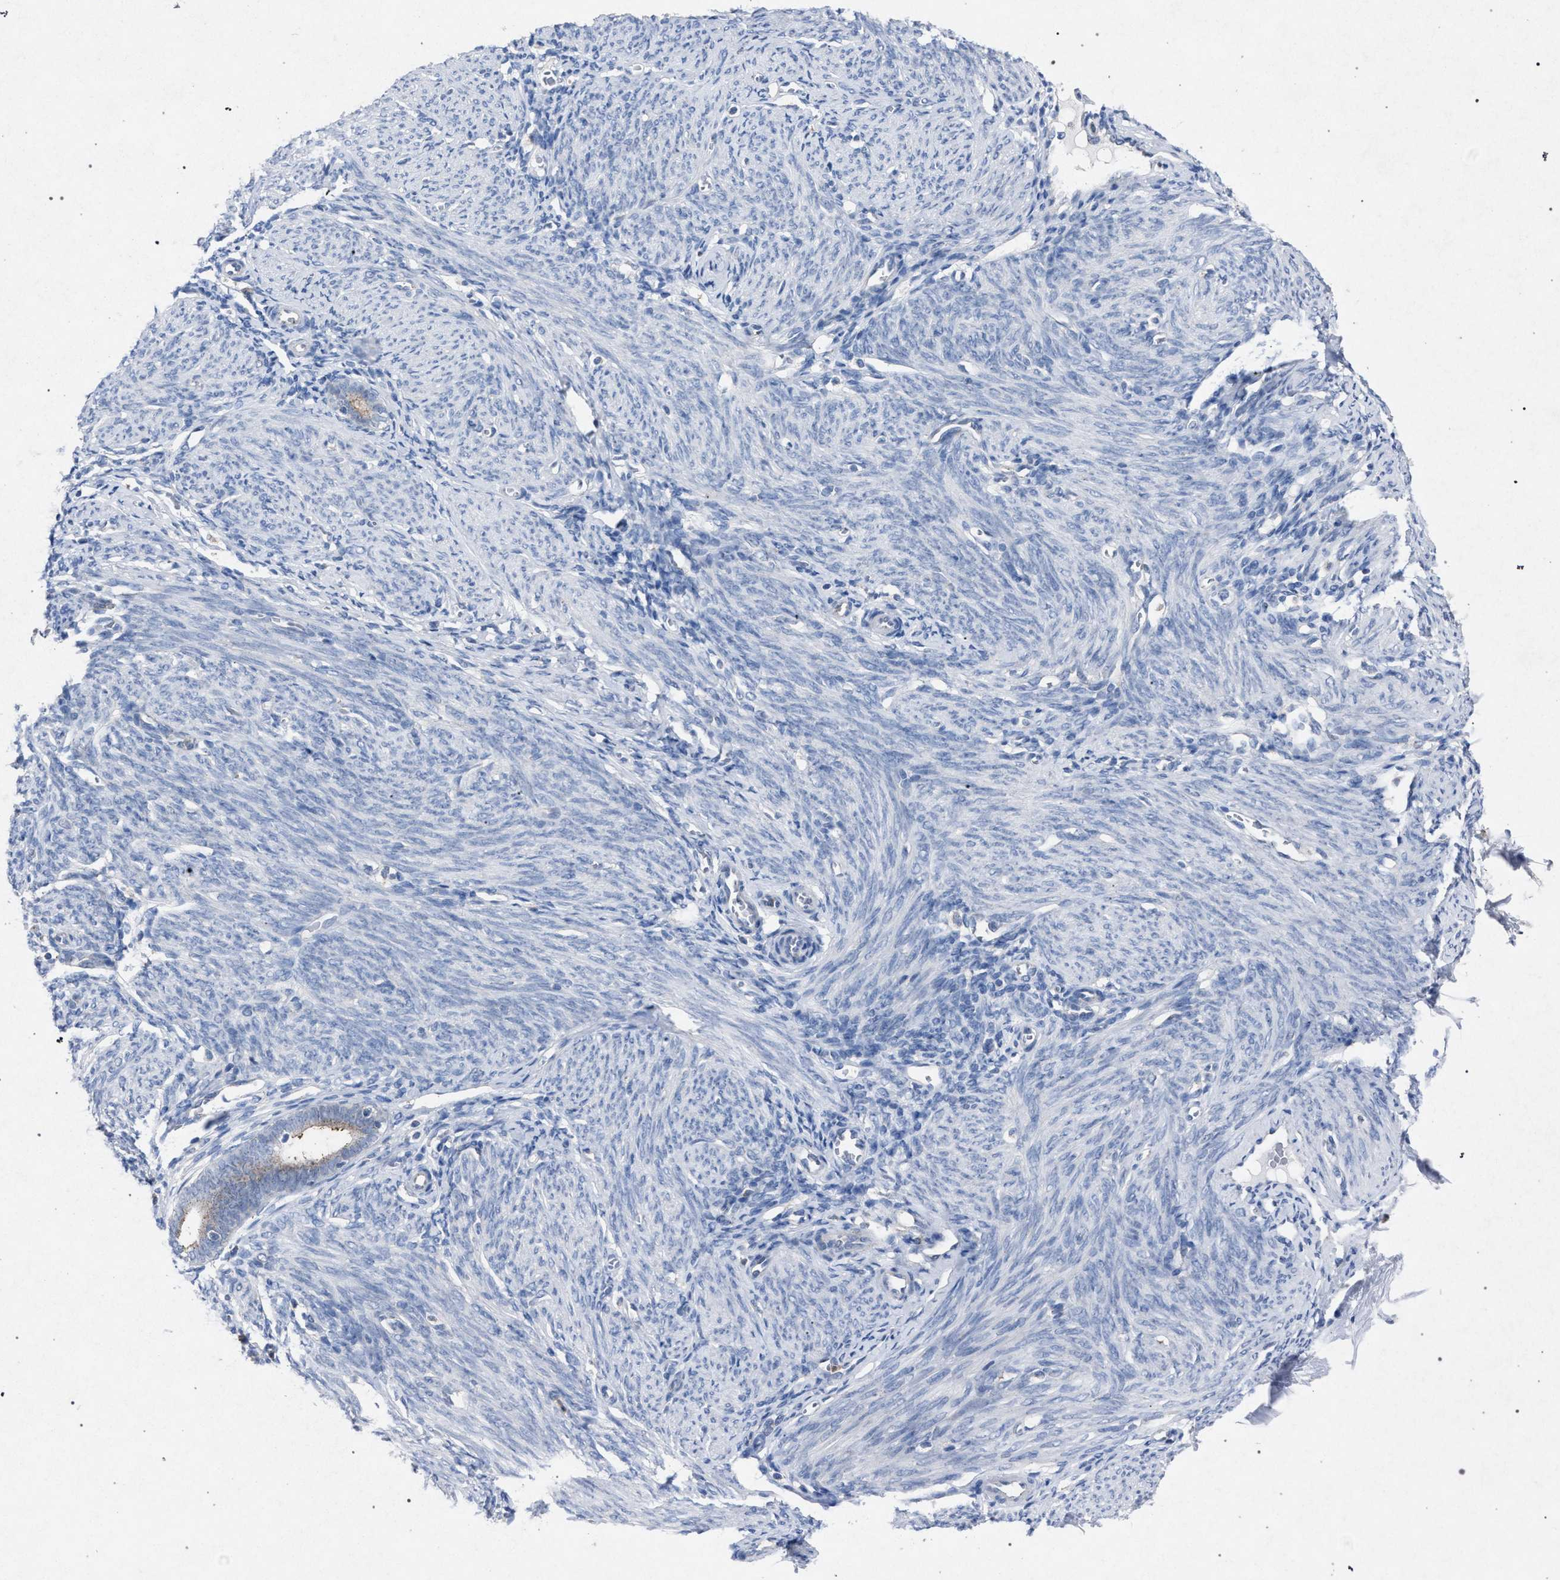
{"staining": {"intensity": "negative", "quantity": "none", "location": "none"}, "tissue": "endometrium", "cell_type": "Cells in endometrial stroma", "image_type": "normal", "snomed": [{"axis": "morphology", "description": "Normal tissue, NOS"}, {"axis": "morphology", "description": "Adenocarcinoma, NOS"}, {"axis": "topography", "description": "Endometrium"}], "caption": "Micrograph shows no significant protein positivity in cells in endometrial stroma of unremarkable endometrium. The staining was performed using DAB (3,3'-diaminobenzidine) to visualize the protein expression in brown, while the nuclei were stained in blue with hematoxylin (Magnification: 20x).", "gene": "HSD17B4", "patient": {"sex": "female", "age": 57}}